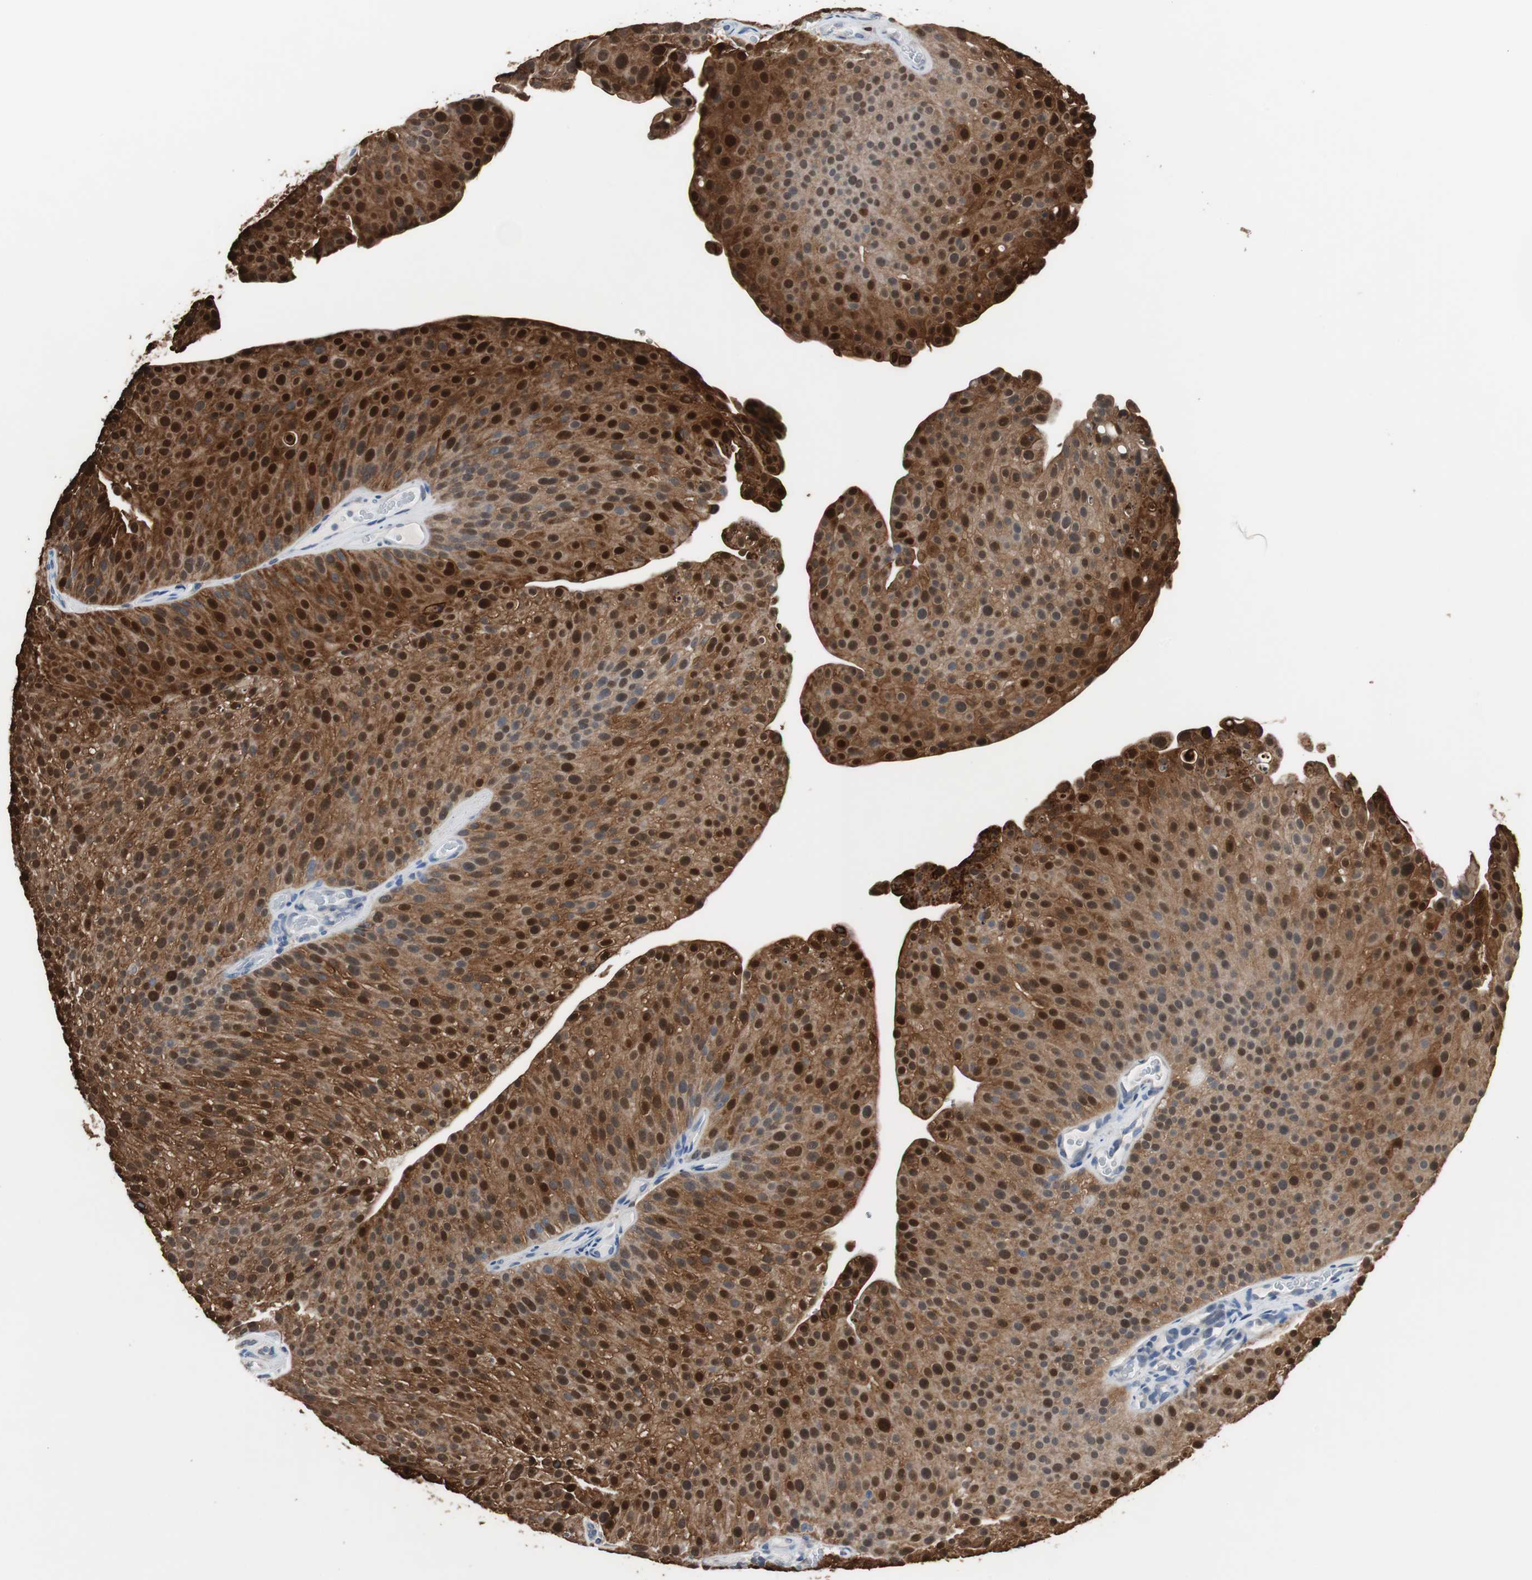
{"staining": {"intensity": "strong", "quantity": ">75%", "location": "cytoplasmic/membranous,nuclear"}, "tissue": "urothelial cancer", "cell_type": "Tumor cells", "image_type": "cancer", "snomed": [{"axis": "morphology", "description": "Urothelial carcinoma, Low grade"}, {"axis": "topography", "description": "Smooth muscle"}, {"axis": "topography", "description": "Urinary bladder"}], "caption": "A high-resolution micrograph shows immunohistochemistry staining of urothelial carcinoma (low-grade), which displays strong cytoplasmic/membranous and nuclear expression in approximately >75% of tumor cells.", "gene": "ANXA4", "patient": {"sex": "male", "age": 60}}